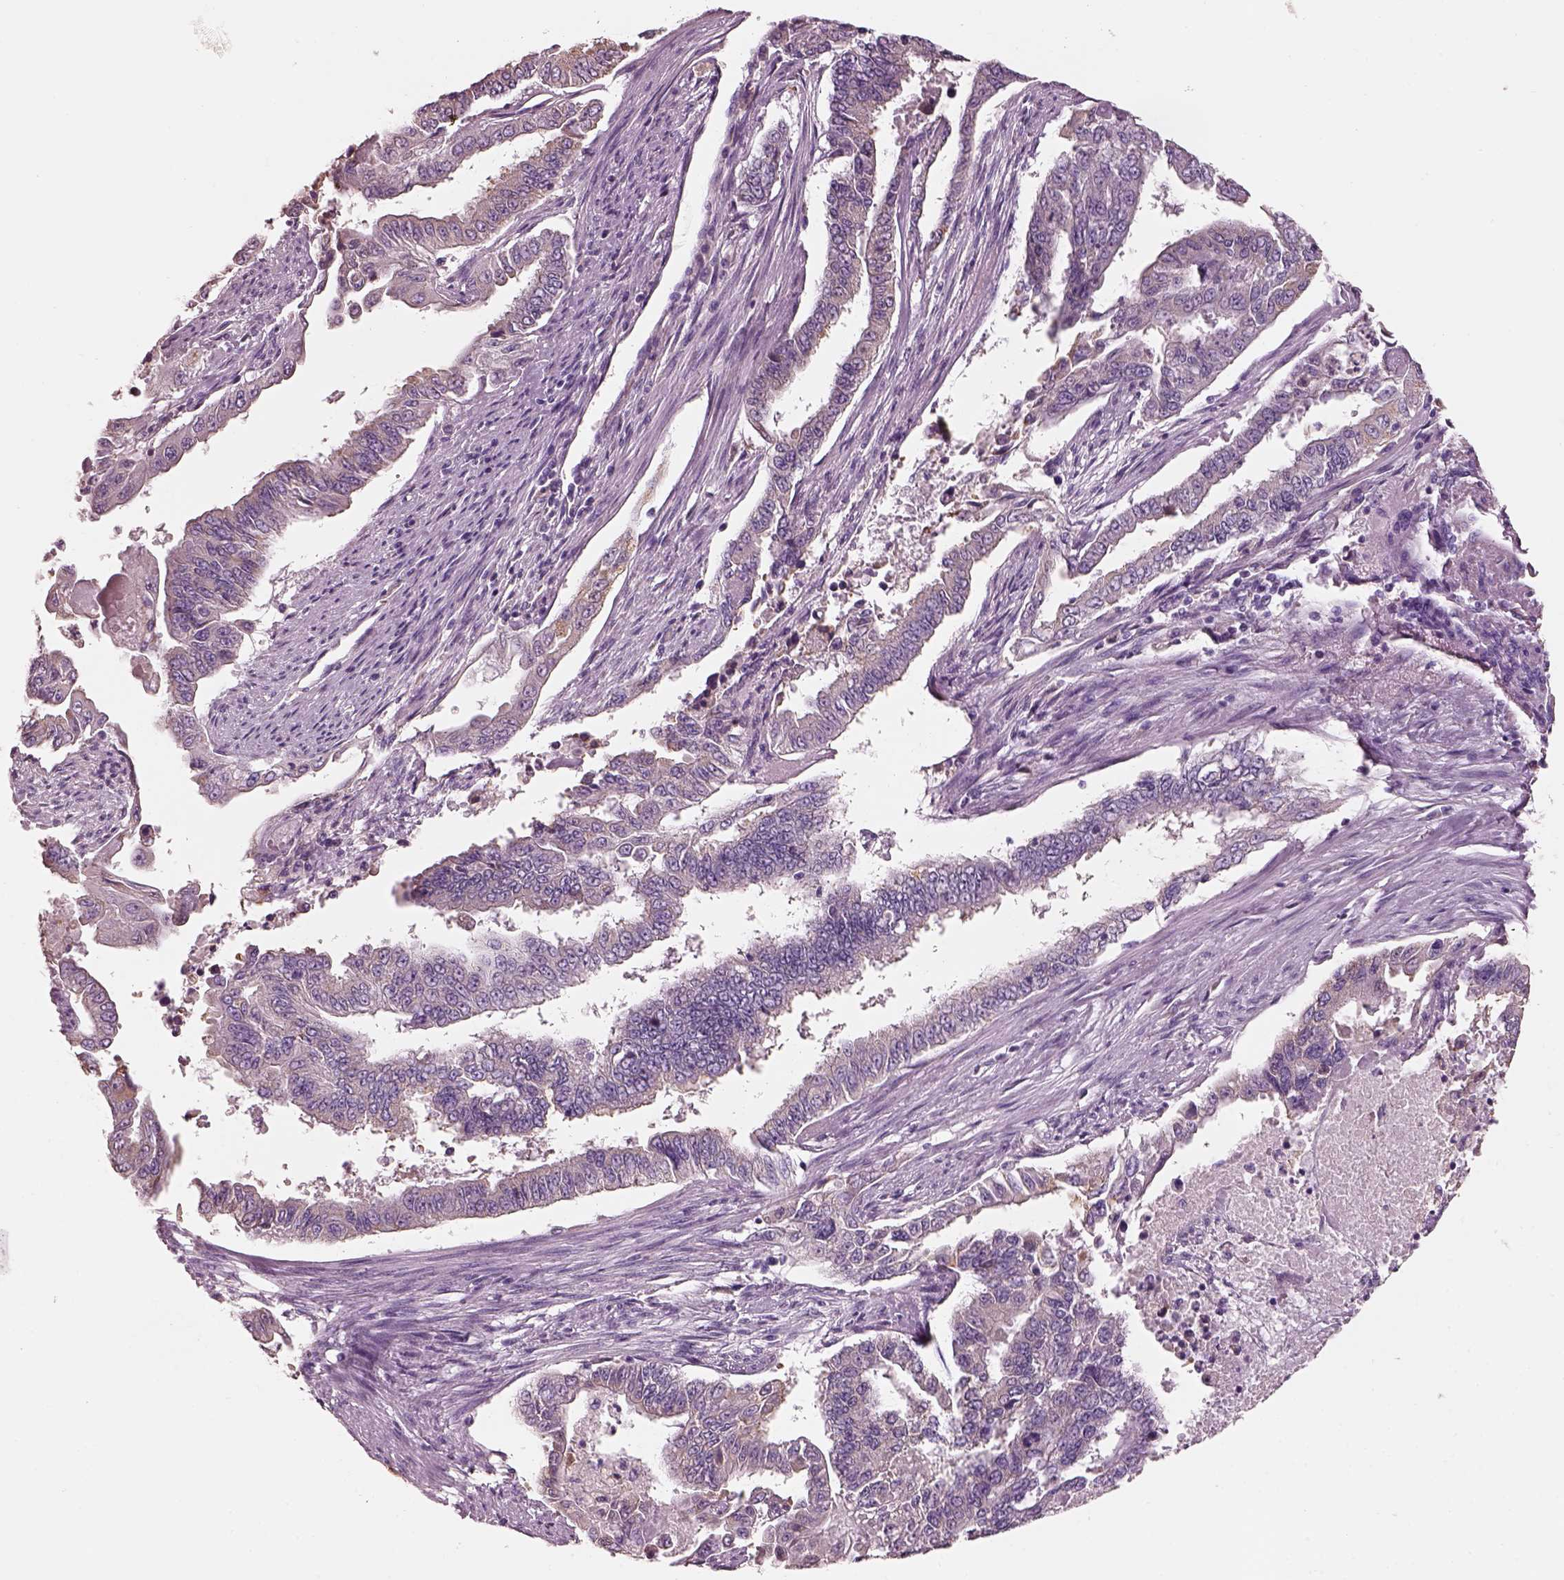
{"staining": {"intensity": "negative", "quantity": "none", "location": "none"}, "tissue": "endometrial cancer", "cell_type": "Tumor cells", "image_type": "cancer", "snomed": [{"axis": "morphology", "description": "Adenocarcinoma, NOS"}, {"axis": "topography", "description": "Uterus"}], "caption": "High power microscopy micrograph of an immunohistochemistry photomicrograph of endometrial cancer (adenocarcinoma), revealing no significant staining in tumor cells. Nuclei are stained in blue.", "gene": "PNOC", "patient": {"sex": "female", "age": 59}}